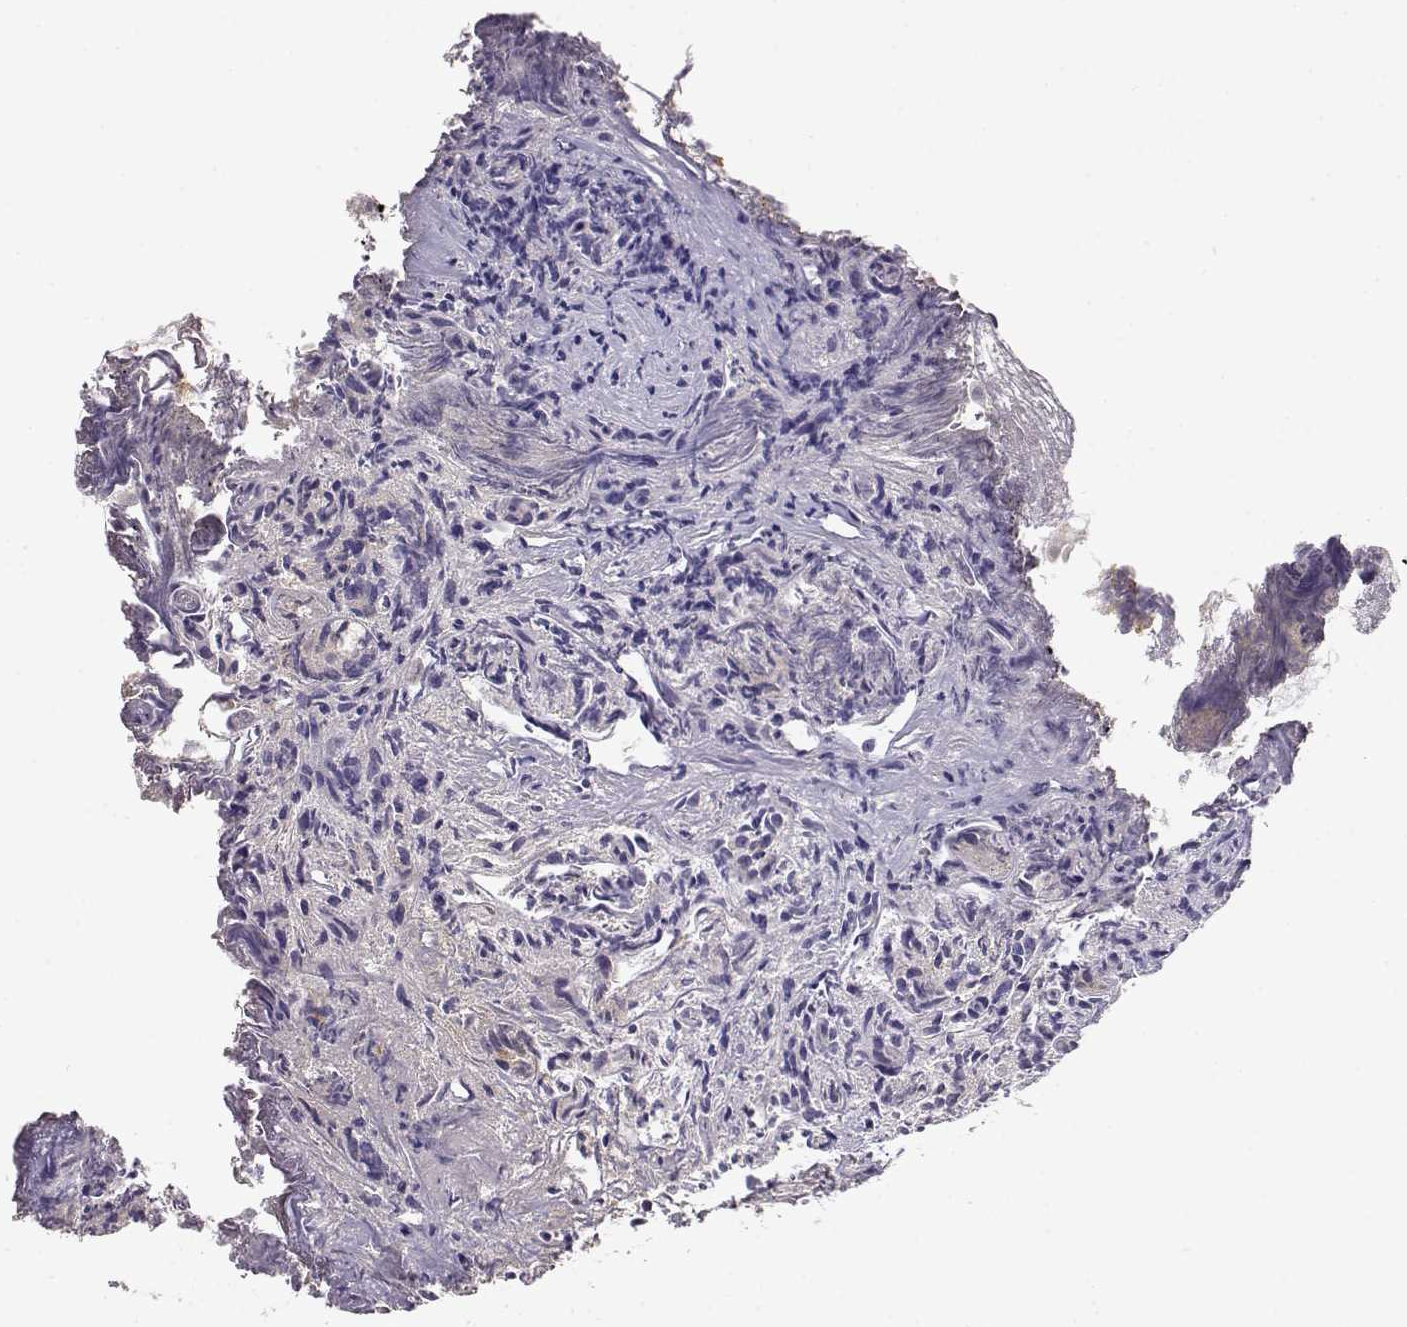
{"staining": {"intensity": "negative", "quantity": "none", "location": "none"}, "tissue": "prostate cancer", "cell_type": "Tumor cells", "image_type": "cancer", "snomed": [{"axis": "morphology", "description": "Adenocarcinoma, High grade"}, {"axis": "topography", "description": "Prostate"}], "caption": "This is an immunohistochemistry (IHC) image of human prostate cancer. There is no expression in tumor cells.", "gene": "TACR1", "patient": {"sex": "male", "age": 53}}